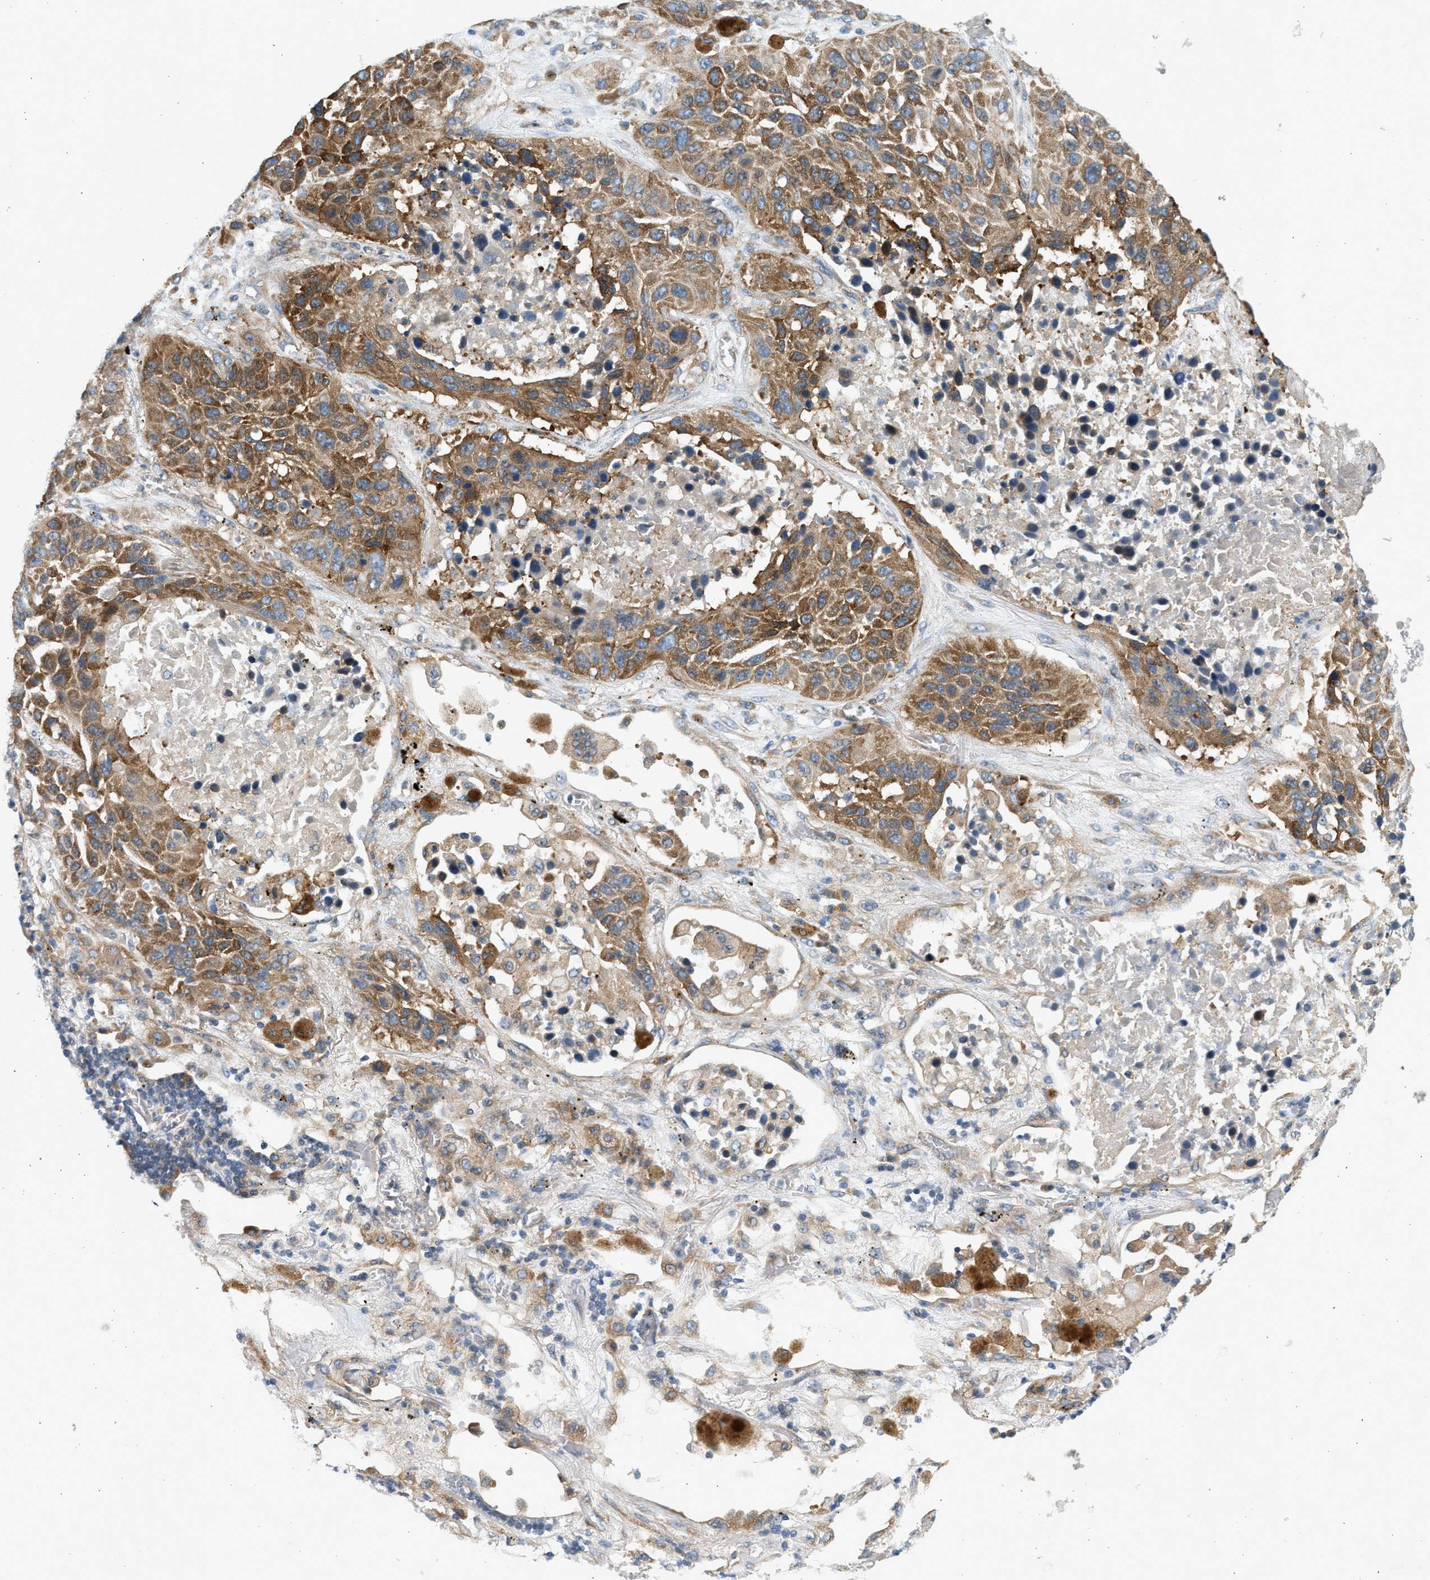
{"staining": {"intensity": "moderate", "quantity": ">75%", "location": "cytoplasmic/membranous"}, "tissue": "lung cancer", "cell_type": "Tumor cells", "image_type": "cancer", "snomed": [{"axis": "morphology", "description": "Squamous cell carcinoma, NOS"}, {"axis": "topography", "description": "Lung"}], "caption": "Lung cancer was stained to show a protein in brown. There is medium levels of moderate cytoplasmic/membranous positivity in approximately >75% of tumor cells.", "gene": "KDELR2", "patient": {"sex": "male", "age": 57}}